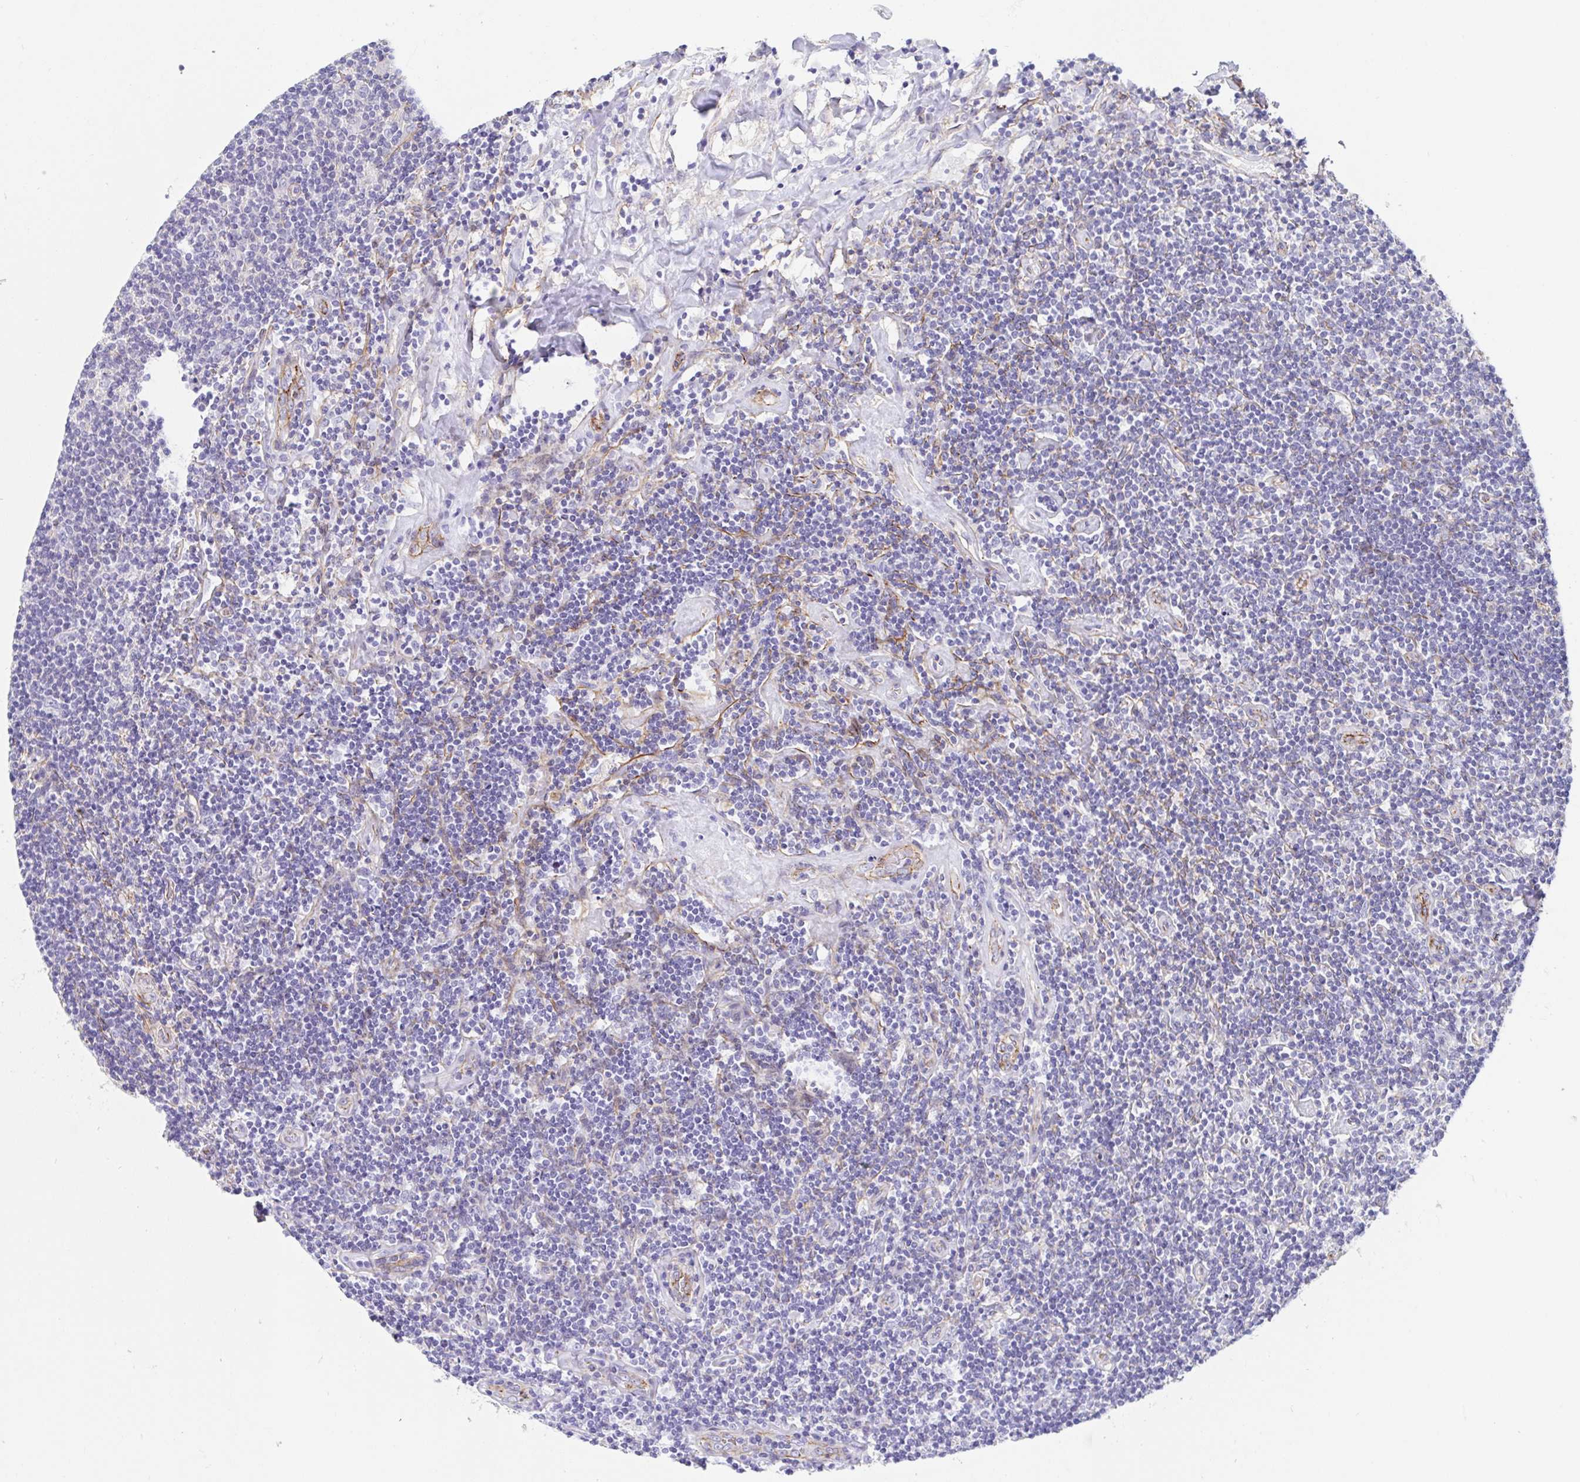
{"staining": {"intensity": "negative", "quantity": "none", "location": "none"}, "tissue": "lymphoma", "cell_type": "Tumor cells", "image_type": "cancer", "snomed": [{"axis": "morphology", "description": "Hodgkin's disease, NOS"}, {"axis": "topography", "description": "Lymph node"}], "caption": "IHC of Hodgkin's disease demonstrates no positivity in tumor cells.", "gene": "TRAM2", "patient": {"sex": "male", "age": 40}}